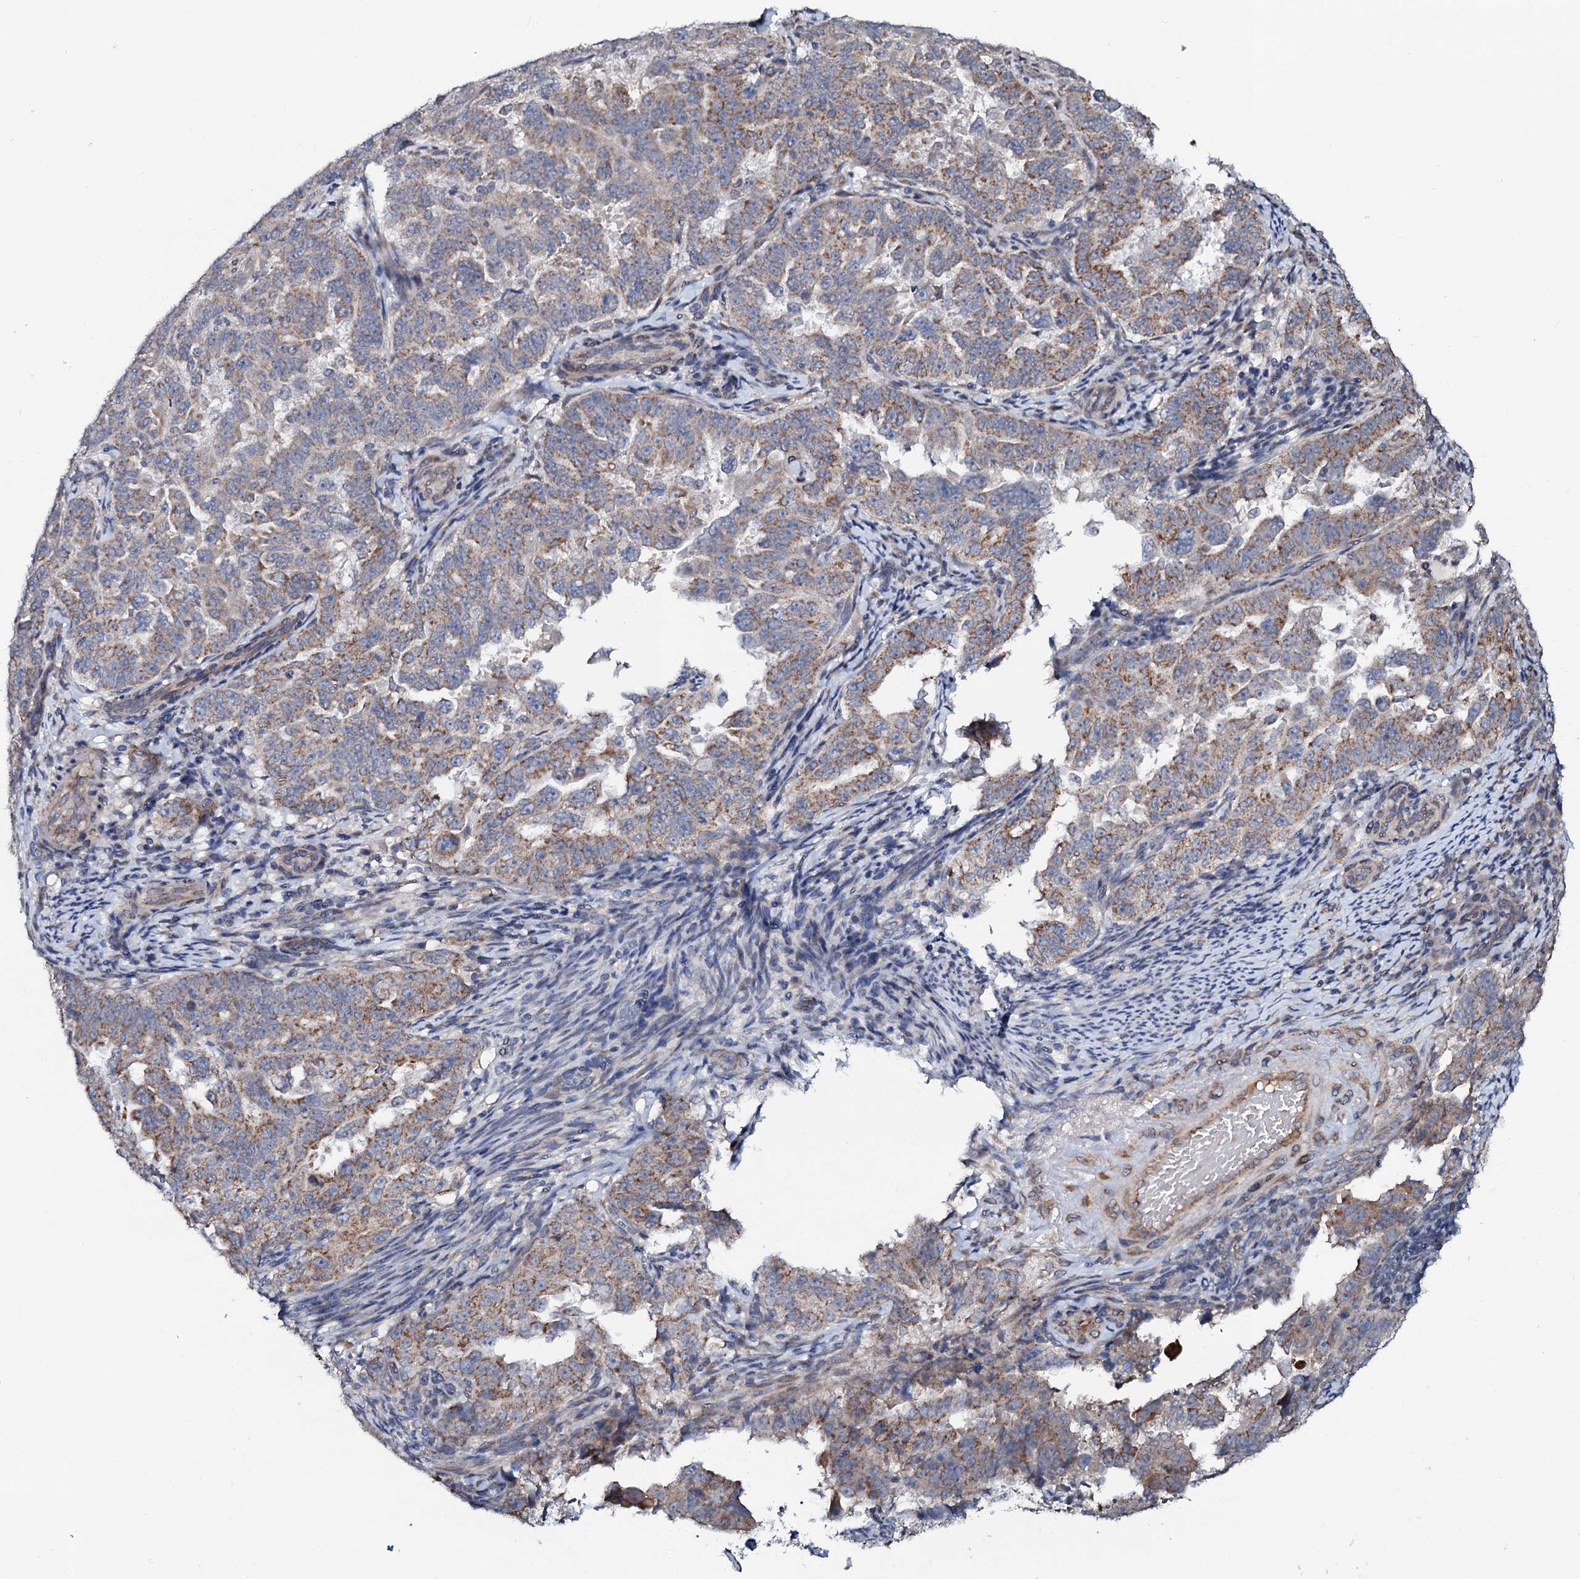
{"staining": {"intensity": "moderate", "quantity": ">75%", "location": "cytoplasmic/membranous"}, "tissue": "endometrial cancer", "cell_type": "Tumor cells", "image_type": "cancer", "snomed": [{"axis": "morphology", "description": "Adenocarcinoma, NOS"}, {"axis": "topography", "description": "Endometrium"}], "caption": "Human adenocarcinoma (endometrial) stained with a brown dye displays moderate cytoplasmic/membranous positive positivity in about >75% of tumor cells.", "gene": "PPP1R3D", "patient": {"sex": "female", "age": 65}}